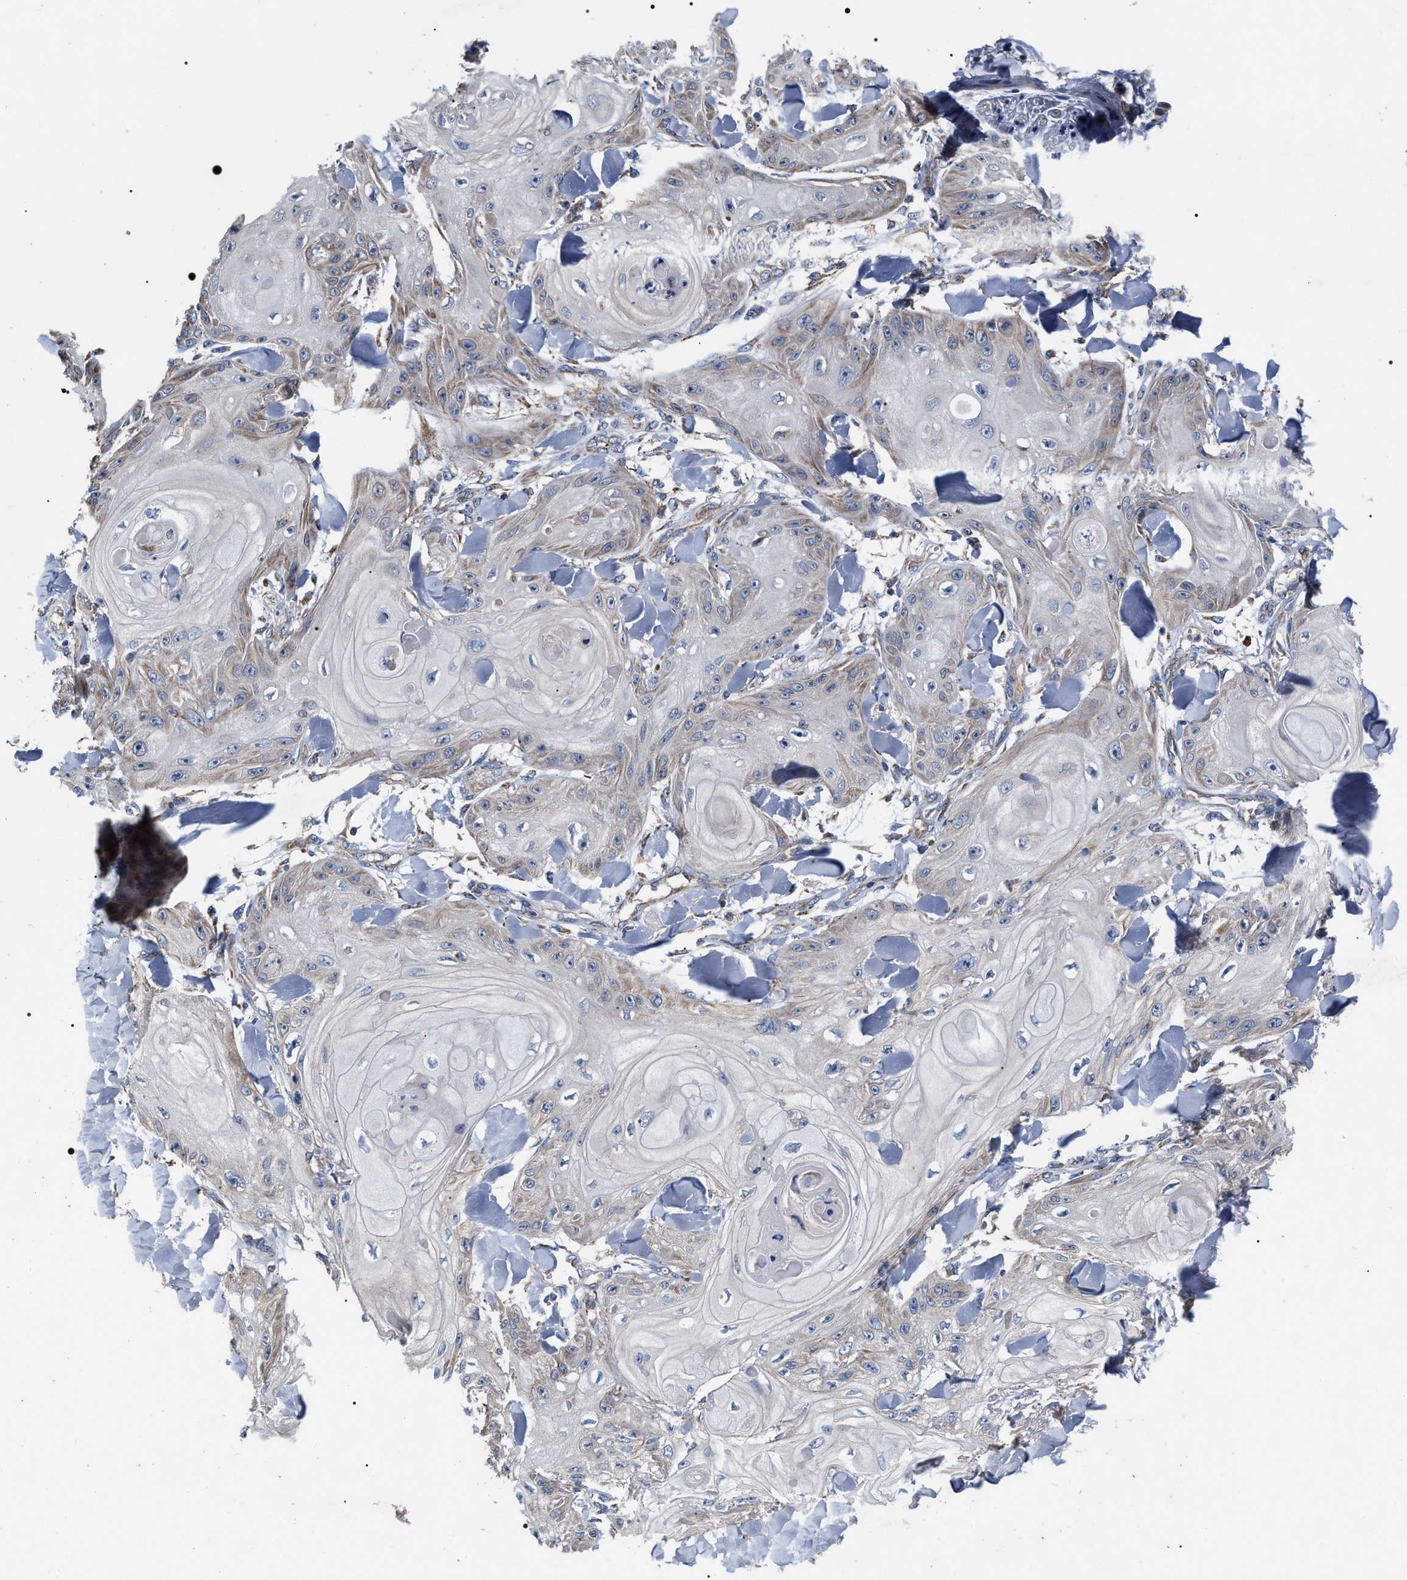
{"staining": {"intensity": "weak", "quantity": "25%-75%", "location": "cytoplasmic/membranous"}, "tissue": "skin cancer", "cell_type": "Tumor cells", "image_type": "cancer", "snomed": [{"axis": "morphology", "description": "Squamous cell carcinoma, NOS"}, {"axis": "topography", "description": "Skin"}], "caption": "Brown immunohistochemical staining in squamous cell carcinoma (skin) displays weak cytoplasmic/membranous staining in about 25%-75% of tumor cells. The protein of interest is stained brown, and the nuclei are stained in blue (DAB (3,3'-diaminobenzidine) IHC with brightfield microscopy, high magnification).", "gene": "MACC1", "patient": {"sex": "male", "age": 74}}